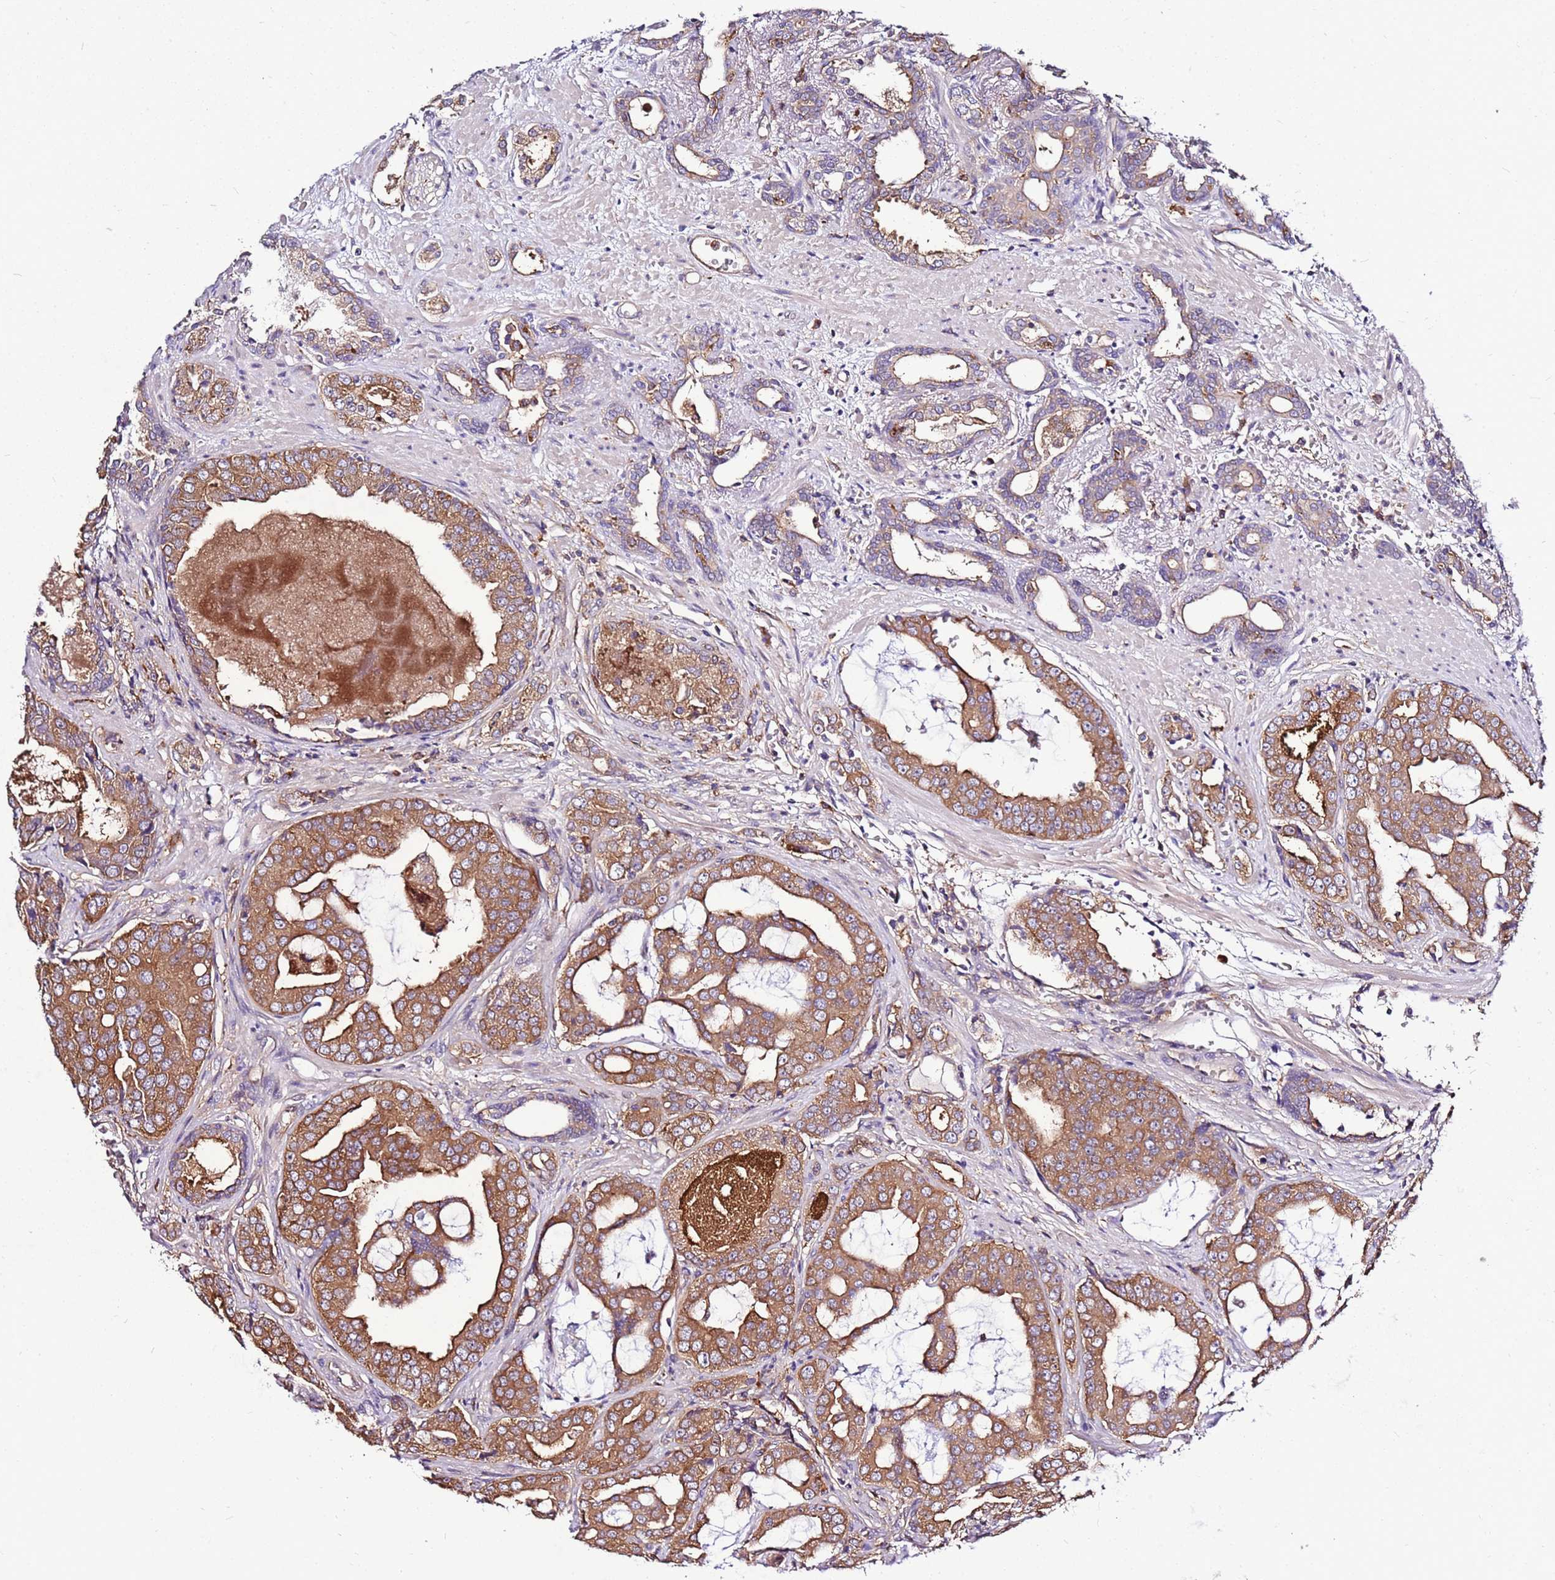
{"staining": {"intensity": "strong", "quantity": ">75%", "location": "cytoplasmic/membranous"}, "tissue": "prostate cancer", "cell_type": "Tumor cells", "image_type": "cancer", "snomed": [{"axis": "morphology", "description": "Adenocarcinoma, High grade"}, {"axis": "topography", "description": "Prostate"}], "caption": "Brown immunohistochemical staining in prostate cancer reveals strong cytoplasmic/membranous staining in about >75% of tumor cells. The staining was performed using DAB (3,3'-diaminobenzidine) to visualize the protein expression in brown, while the nuclei were stained in blue with hematoxylin (Magnification: 20x).", "gene": "ATXN2L", "patient": {"sex": "male", "age": 71}}